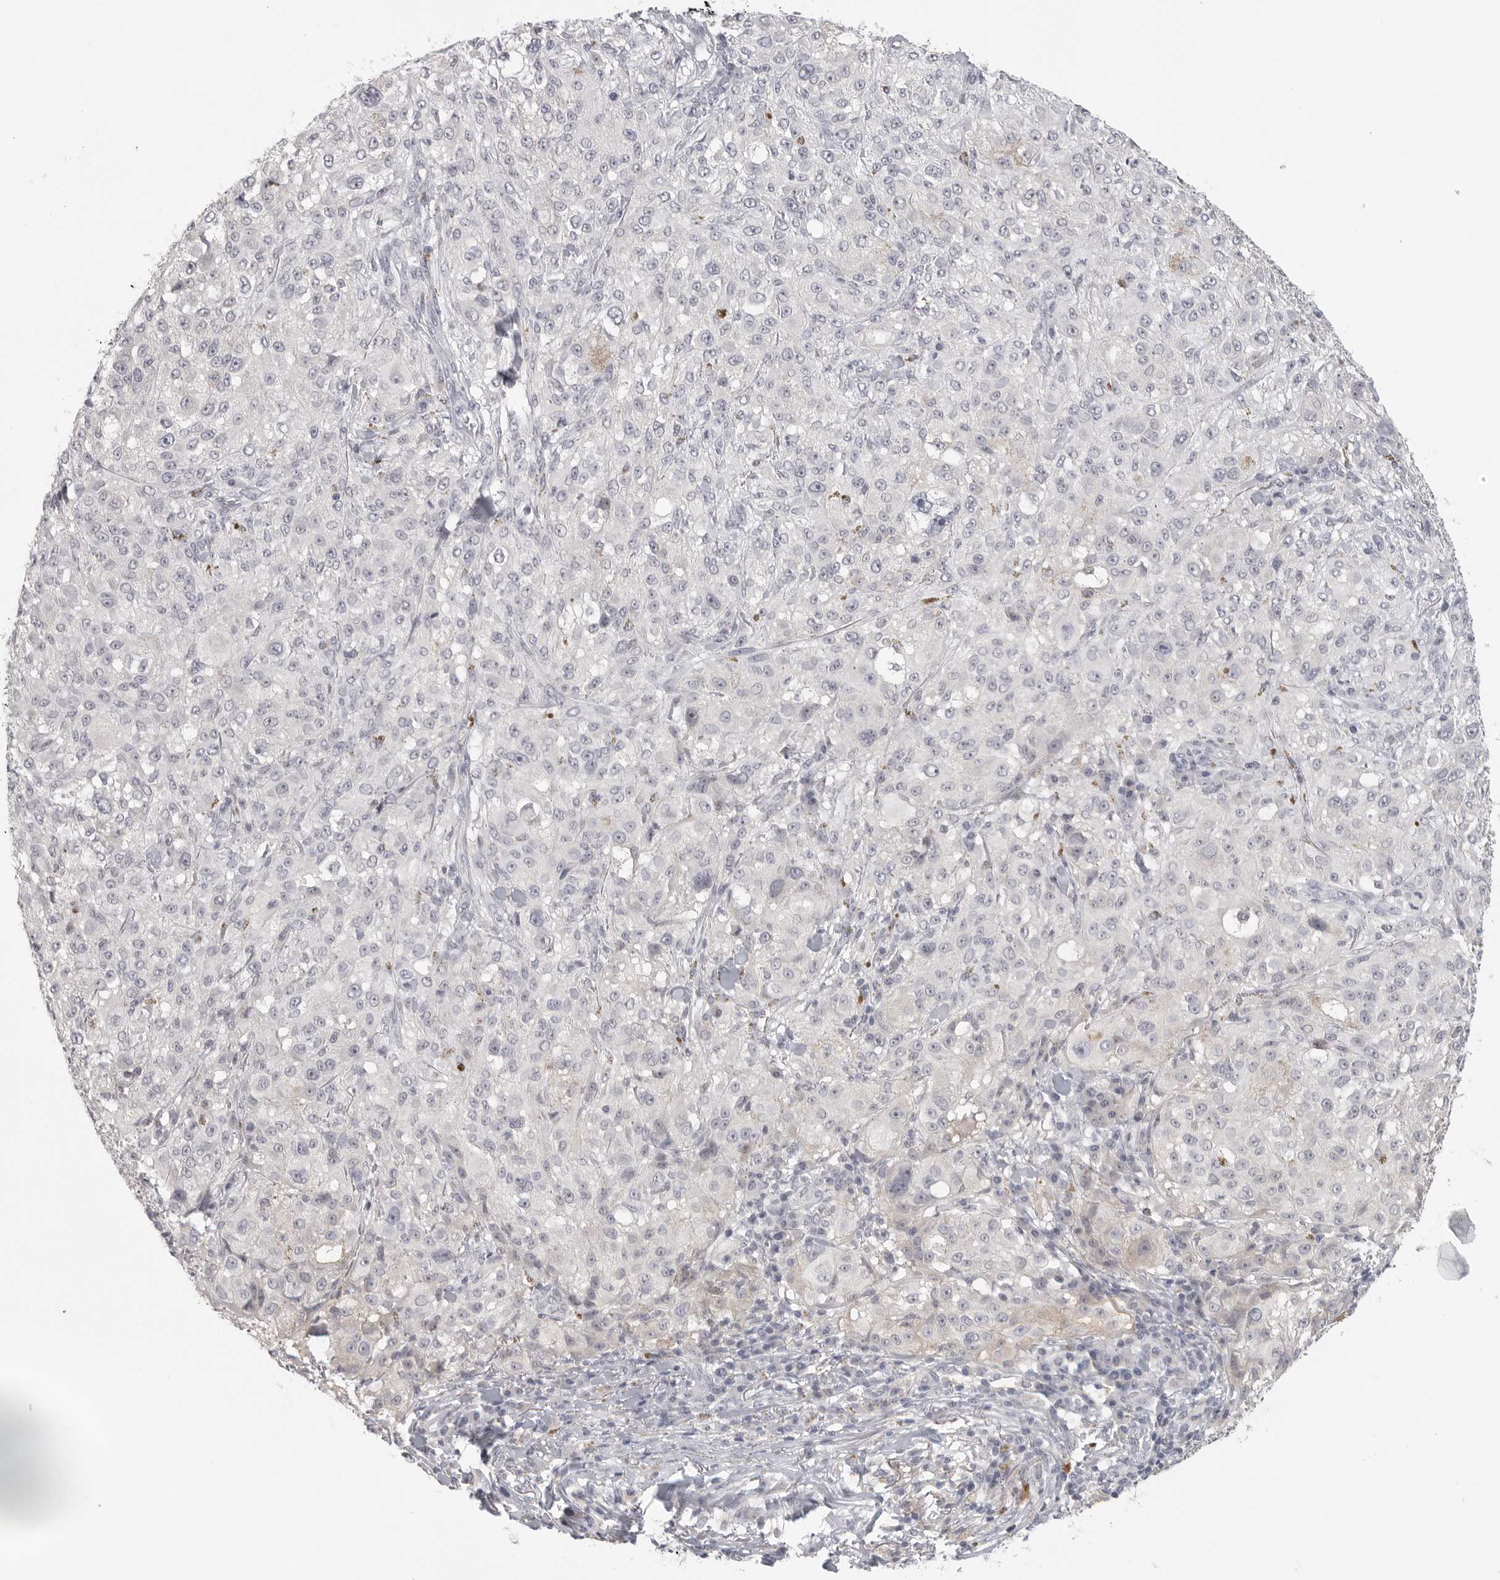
{"staining": {"intensity": "negative", "quantity": "none", "location": "none"}, "tissue": "melanoma", "cell_type": "Tumor cells", "image_type": "cancer", "snomed": [{"axis": "morphology", "description": "Necrosis, NOS"}, {"axis": "morphology", "description": "Malignant melanoma, NOS"}, {"axis": "topography", "description": "Skin"}], "caption": "Tumor cells are negative for brown protein staining in melanoma.", "gene": "HMGCS2", "patient": {"sex": "female", "age": 87}}